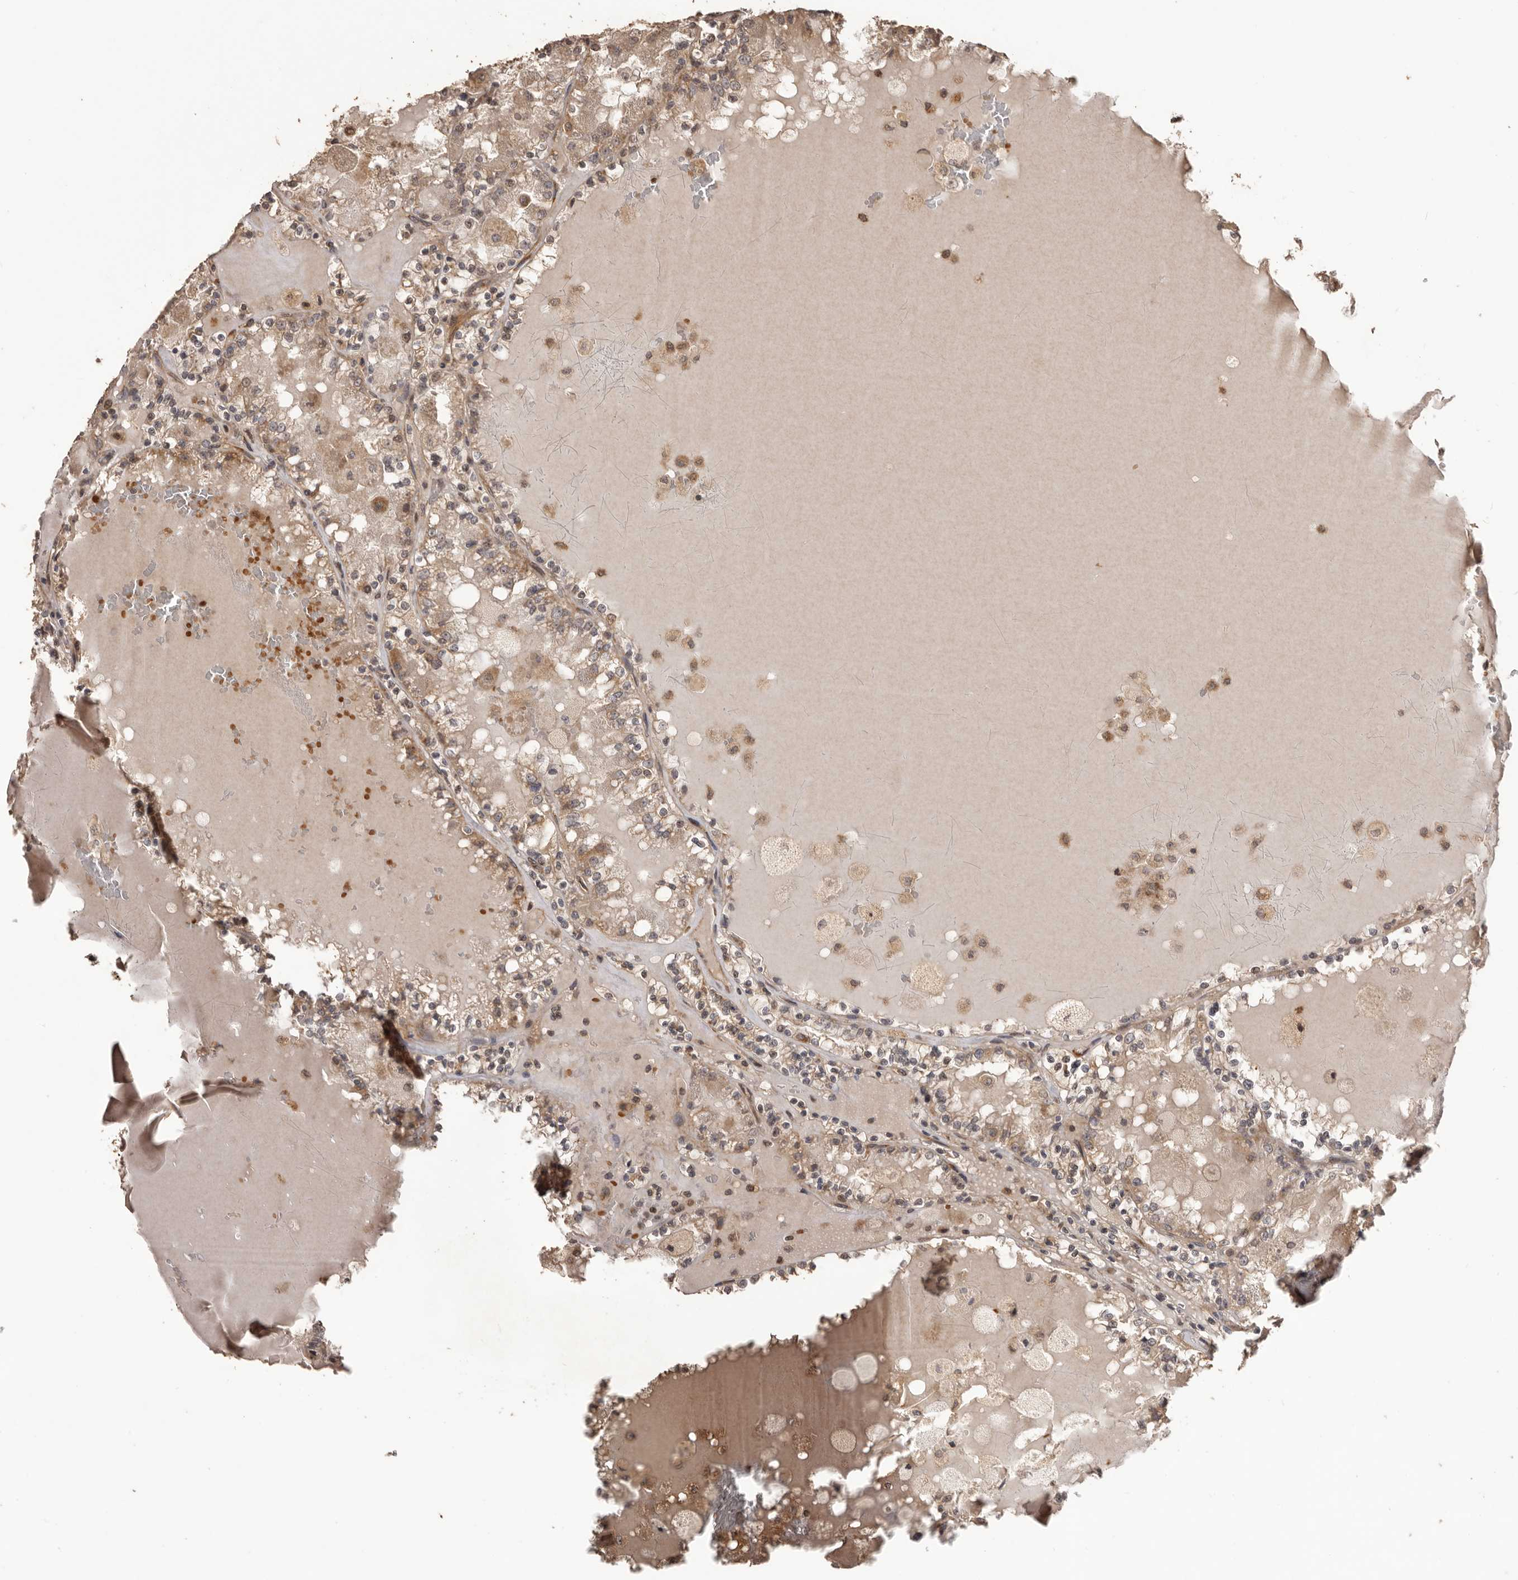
{"staining": {"intensity": "moderate", "quantity": ">75%", "location": "cytoplasmic/membranous"}, "tissue": "renal cancer", "cell_type": "Tumor cells", "image_type": "cancer", "snomed": [{"axis": "morphology", "description": "Adenocarcinoma, NOS"}, {"axis": "topography", "description": "Kidney"}], "caption": "Protein expression analysis of adenocarcinoma (renal) demonstrates moderate cytoplasmic/membranous positivity in about >75% of tumor cells.", "gene": "QRSL1", "patient": {"sex": "female", "age": 56}}